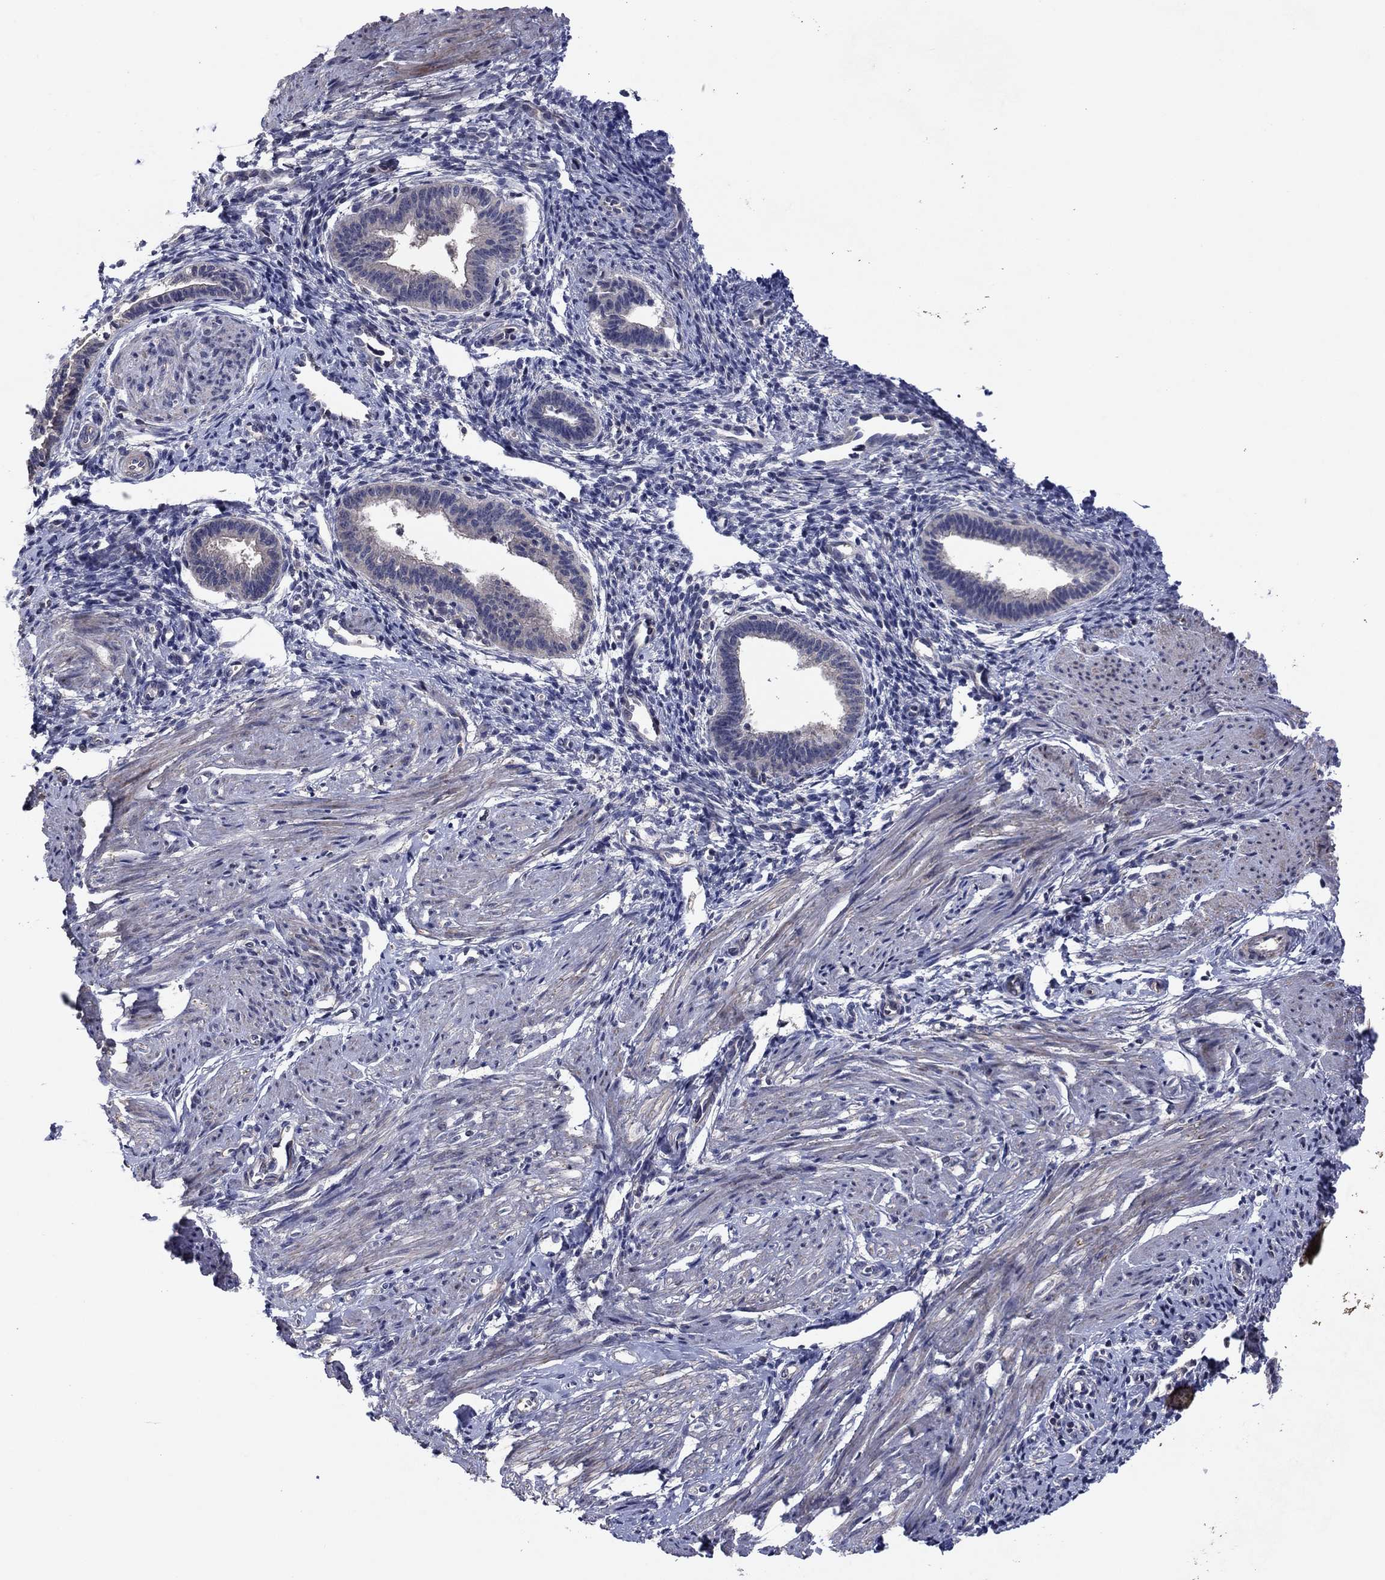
{"staining": {"intensity": "negative", "quantity": "none", "location": "none"}, "tissue": "endometrium", "cell_type": "Cells in endometrial stroma", "image_type": "normal", "snomed": [{"axis": "morphology", "description": "Normal tissue, NOS"}, {"axis": "topography", "description": "Cervix"}, {"axis": "topography", "description": "Endometrium"}], "caption": "Immunohistochemistry of unremarkable endometrium displays no expression in cells in endometrial stroma.", "gene": "MSRB1", "patient": {"sex": "female", "age": 37}}